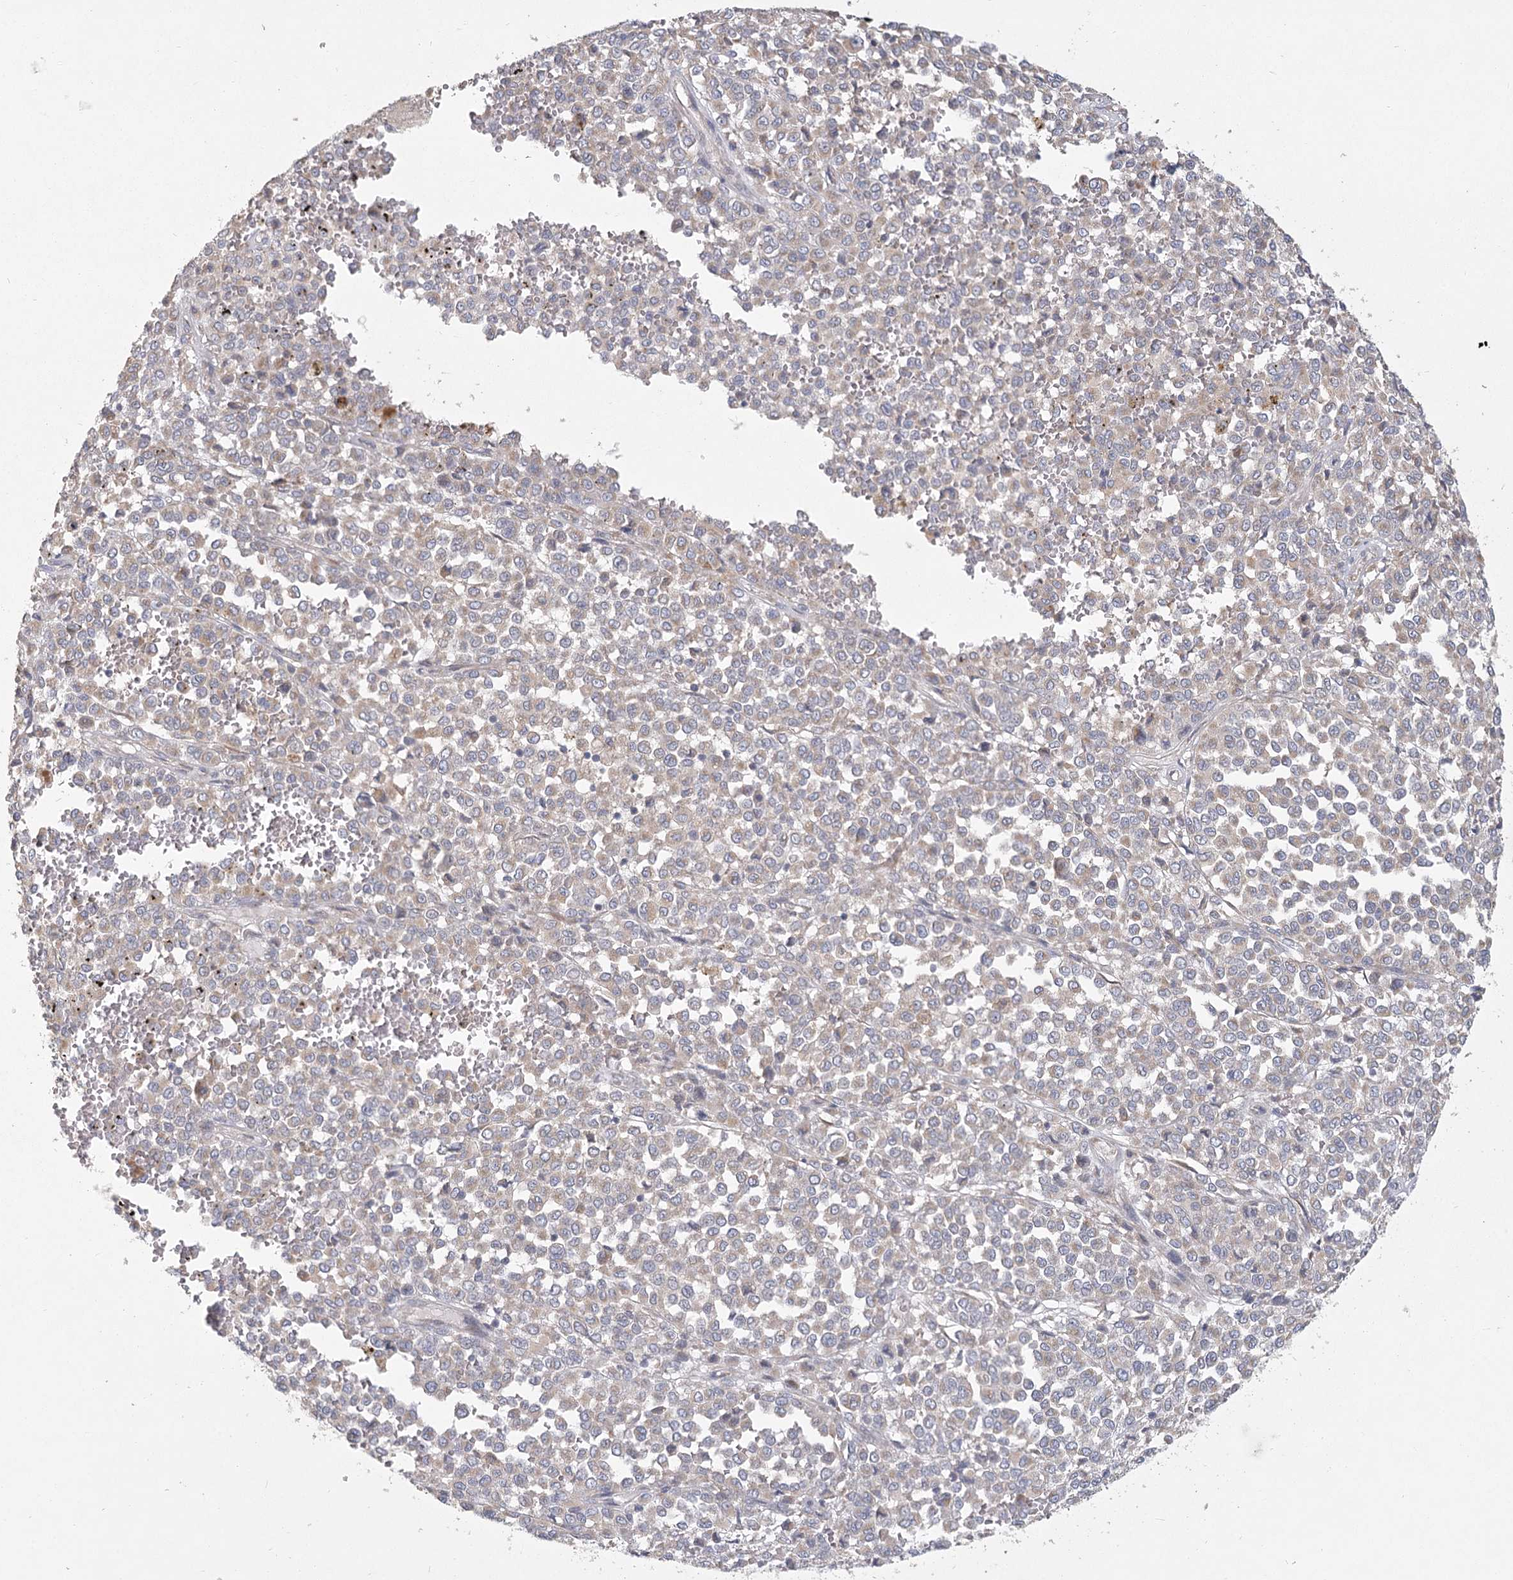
{"staining": {"intensity": "negative", "quantity": "none", "location": "none"}, "tissue": "melanoma", "cell_type": "Tumor cells", "image_type": "cancer", "snomed": [{"axis": "morphology", "description": "Malignant melanoma, Metastatic site"}, {"axis": "topography", "description": "Pancreas"}], "caption": "Immunohistochemistry (IHC) micrograph of neoplastic tissue: malignant melanoma (metastatic site) stained with DAB (3,3'-diaminobenzidine) demonstrates no significant protein staining in tumor cells.", "gene": "CNTLN", "patient": {"sex": "female", "age": 30}}